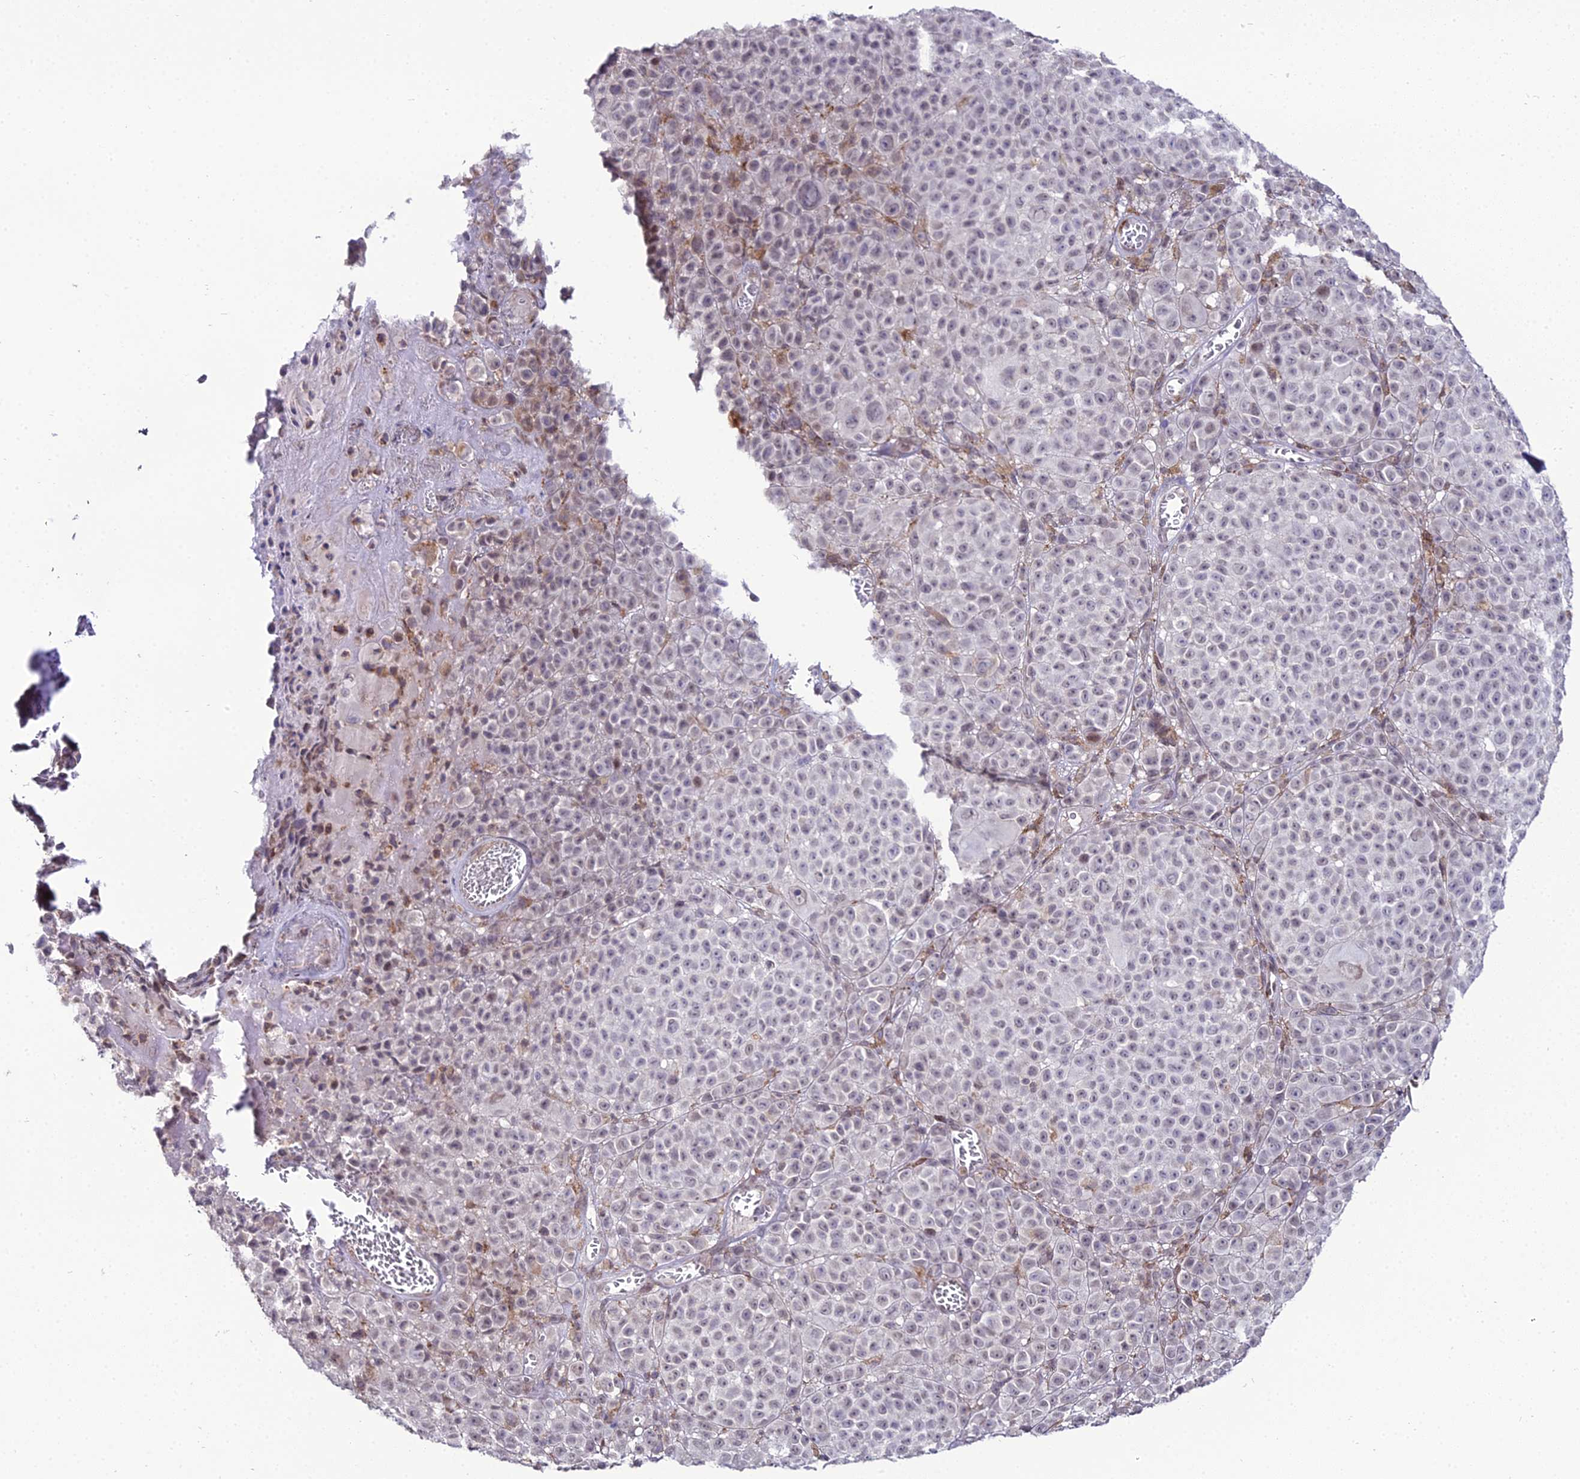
{"staining": {"intensity": "negative", "quantity": "none", "location": "none"}, "tissue": "melanoma", "cell_type": "Tumor cells", "image_type": "cancer", "snomed": [{"axis": "morphology", "description": "Malignant melanoma, NOS"}, {"axis": "topography", "description": "Skin"}], "caption": "IHC image of malignant melanoma stained for a protein (brown), which reveals no expression in tumor cells.", "gene": "TROAP", "patient": {"sex": "female", "age": 94}}